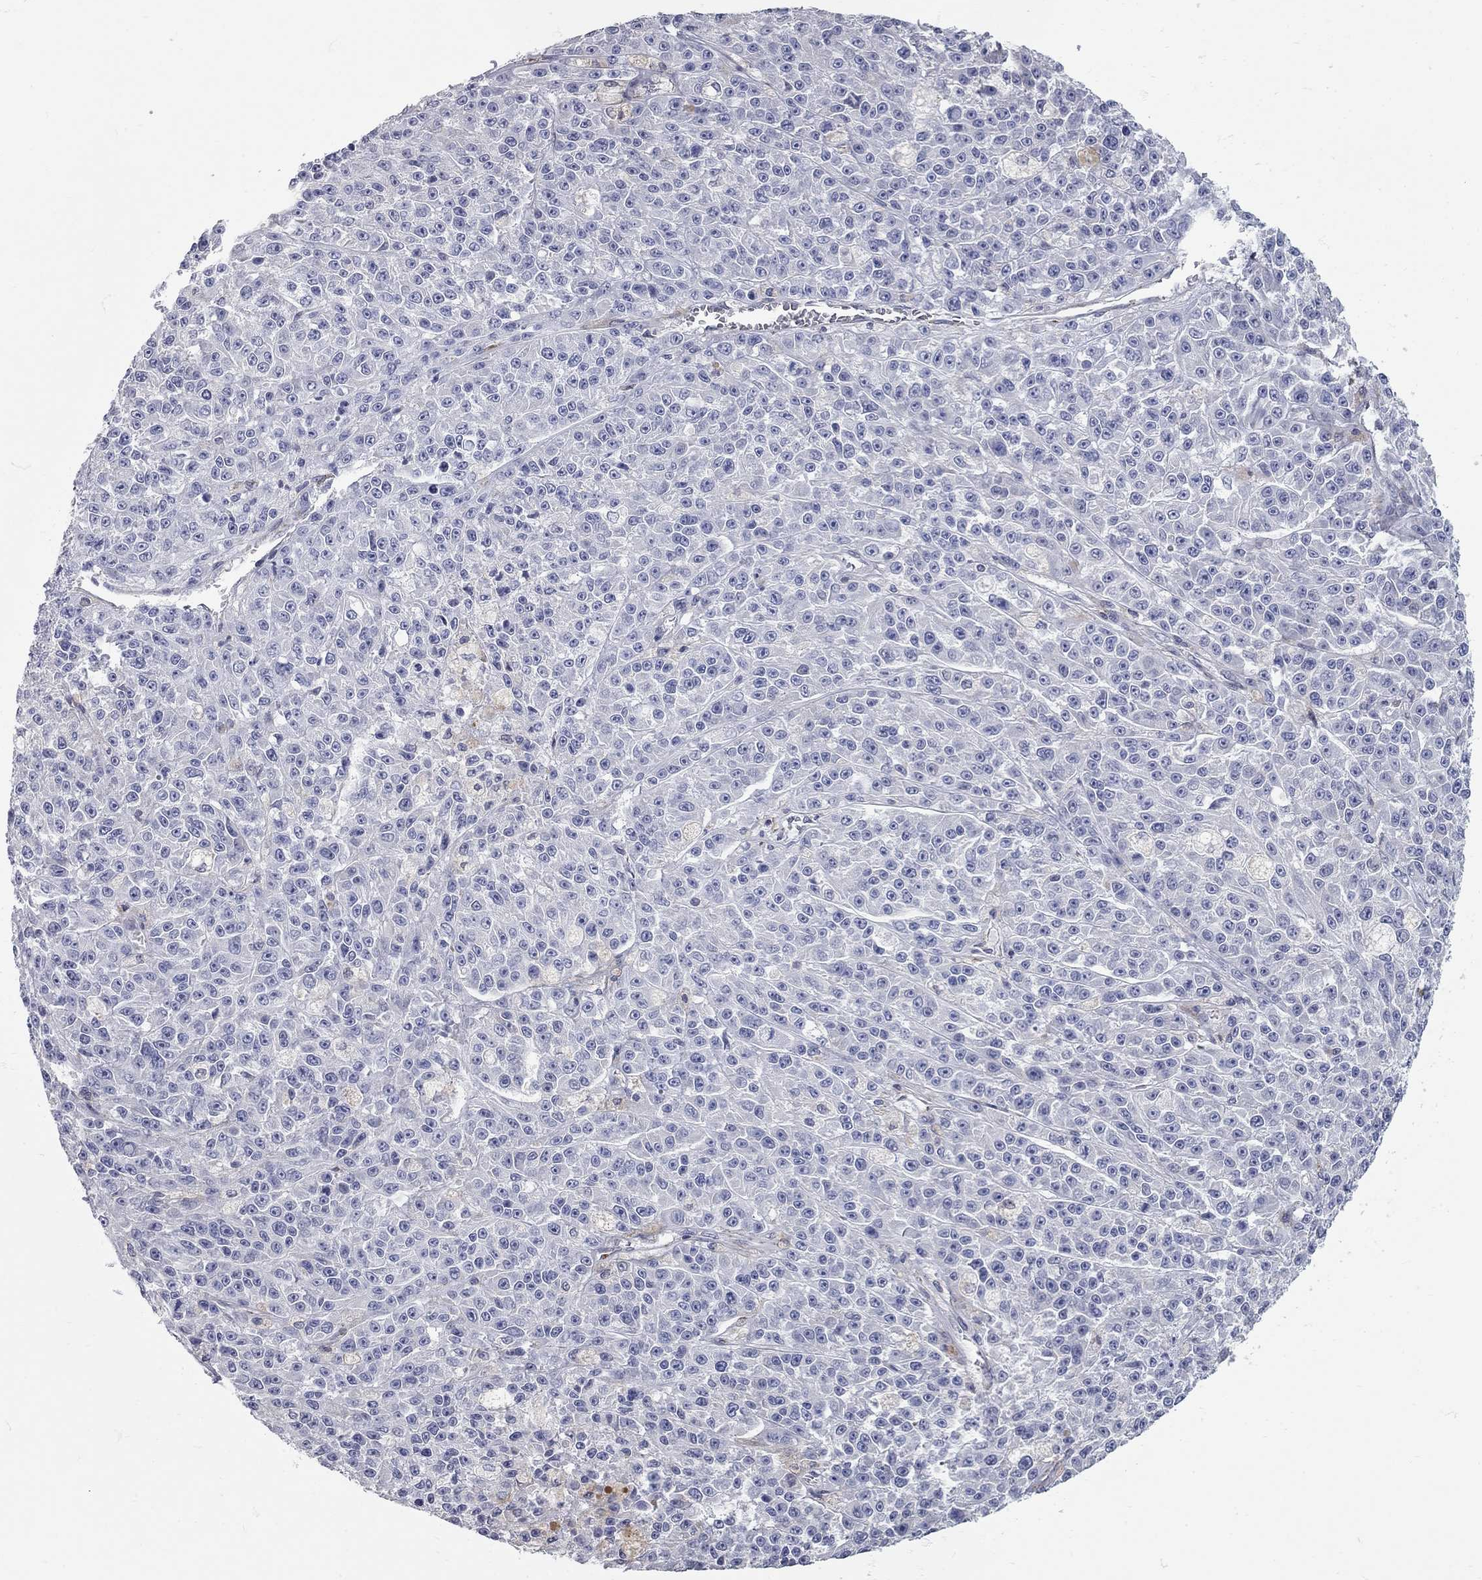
{"staining": {"intensity": "negative", "quantity": "none", "location": "none"}, "tissue": "melanoma", "cell_type": "Tumor cells", "image_type": "cancer", "snomed": [{"axis": "morphology", "description": "Malignant melanoma, NOS"}, {"axis": "topography", "description": "Skin"}], "caption": "There is no significant positivity in tumor cells of malignant melanoma.", "gene": "XAGE2", "patient": {"sex": "female", "age": 58}}